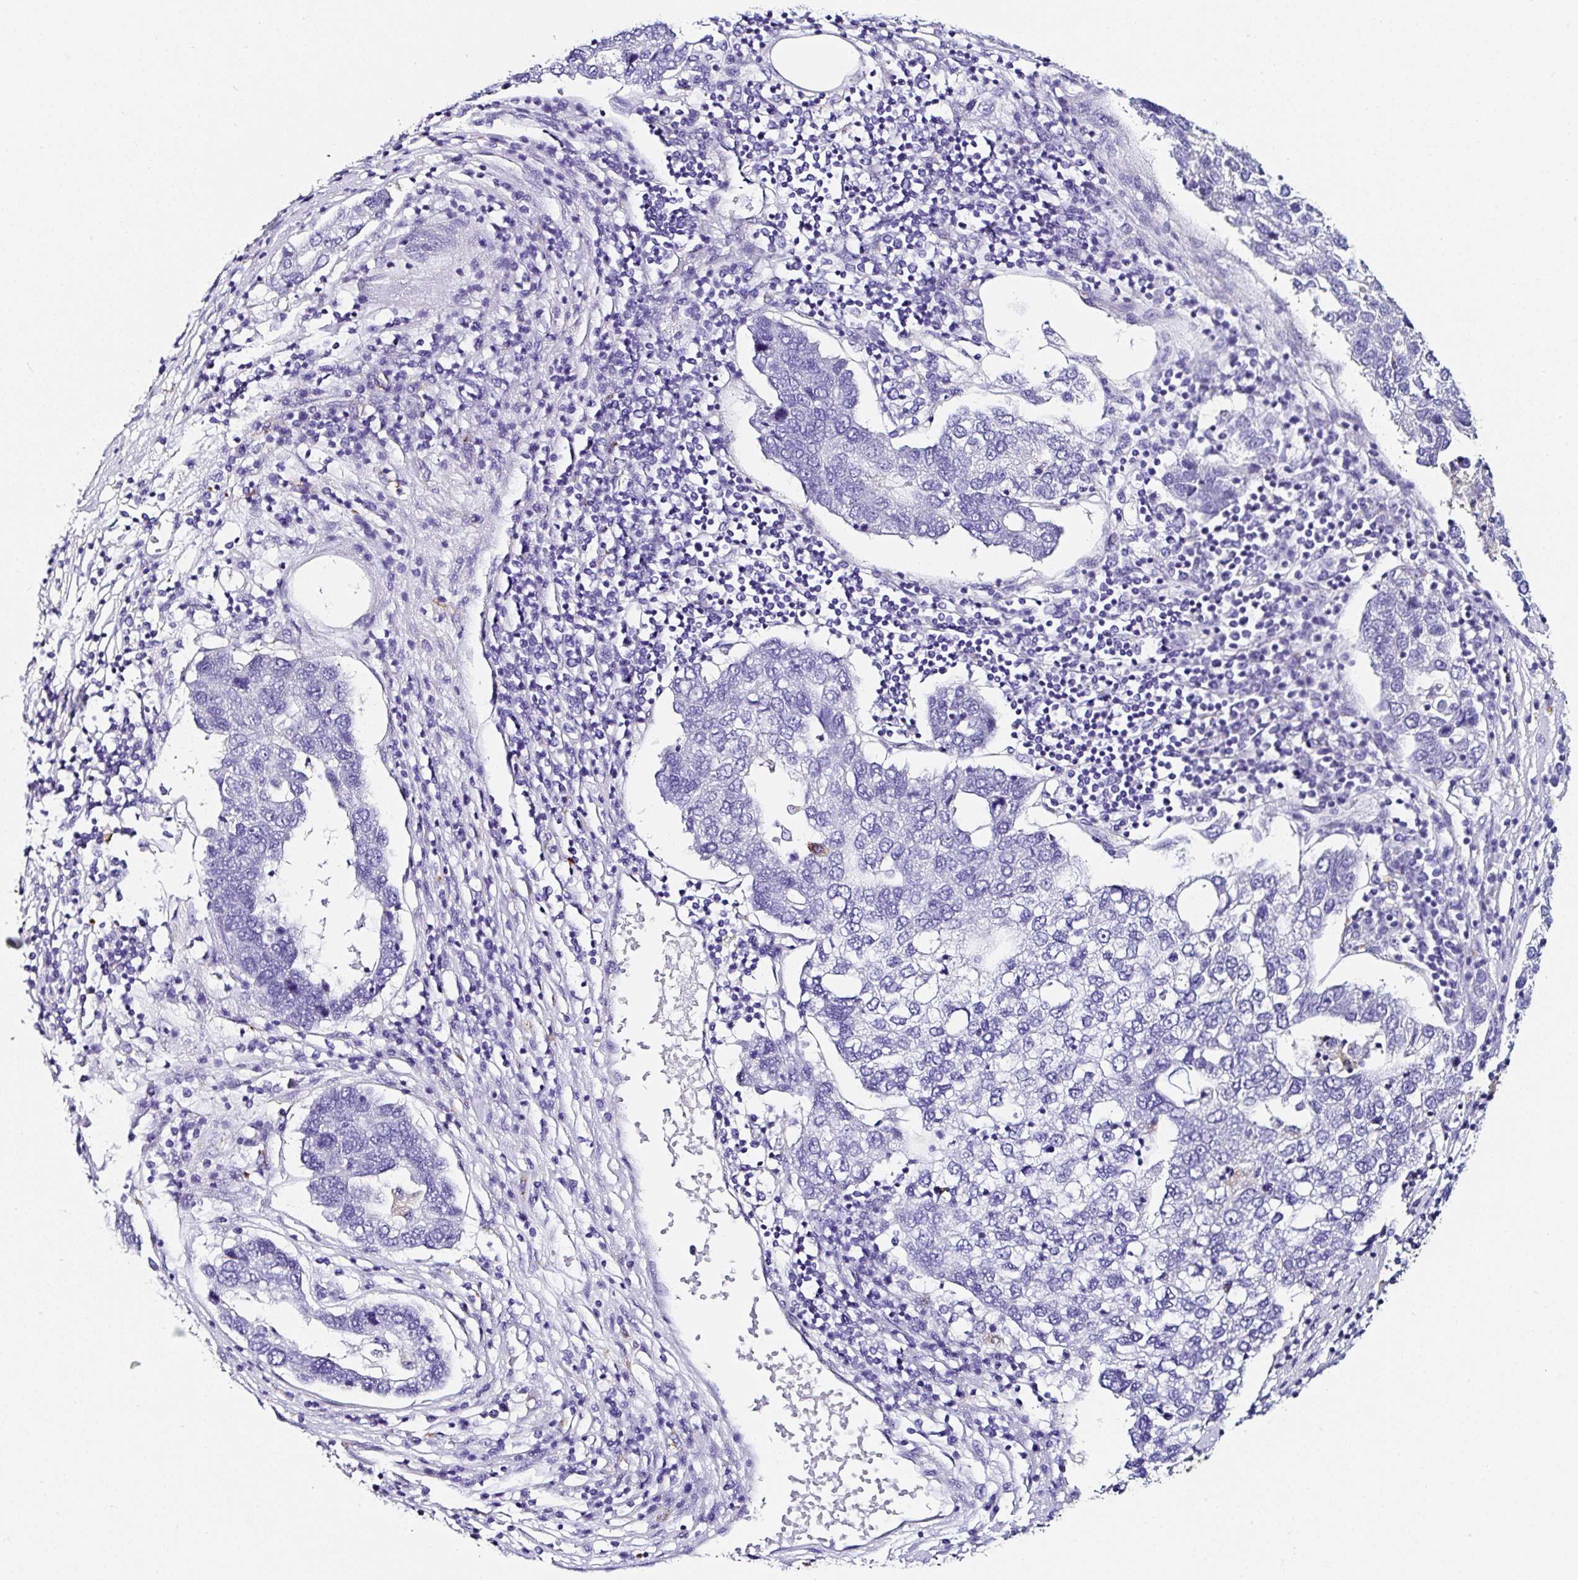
{"staining": {"intensity": "negative", "quantity": "none", "location": "none"}, "tissue": "pancreatic cancer", "cell_type": "Tumor cells", "image_type": "cancer", "snomed": [{"axis": "morphology", "description": "Adenocarcinoma, NOS"}, {"axis": "topography", "description": "Pancreas"}], "caption": "Tumor cells show no significant protein positivity in pancreatic cancer (adenocarcinoma).", "gene": "TMPRSS11E", "patient": {"sex": "female", "age": 61}}